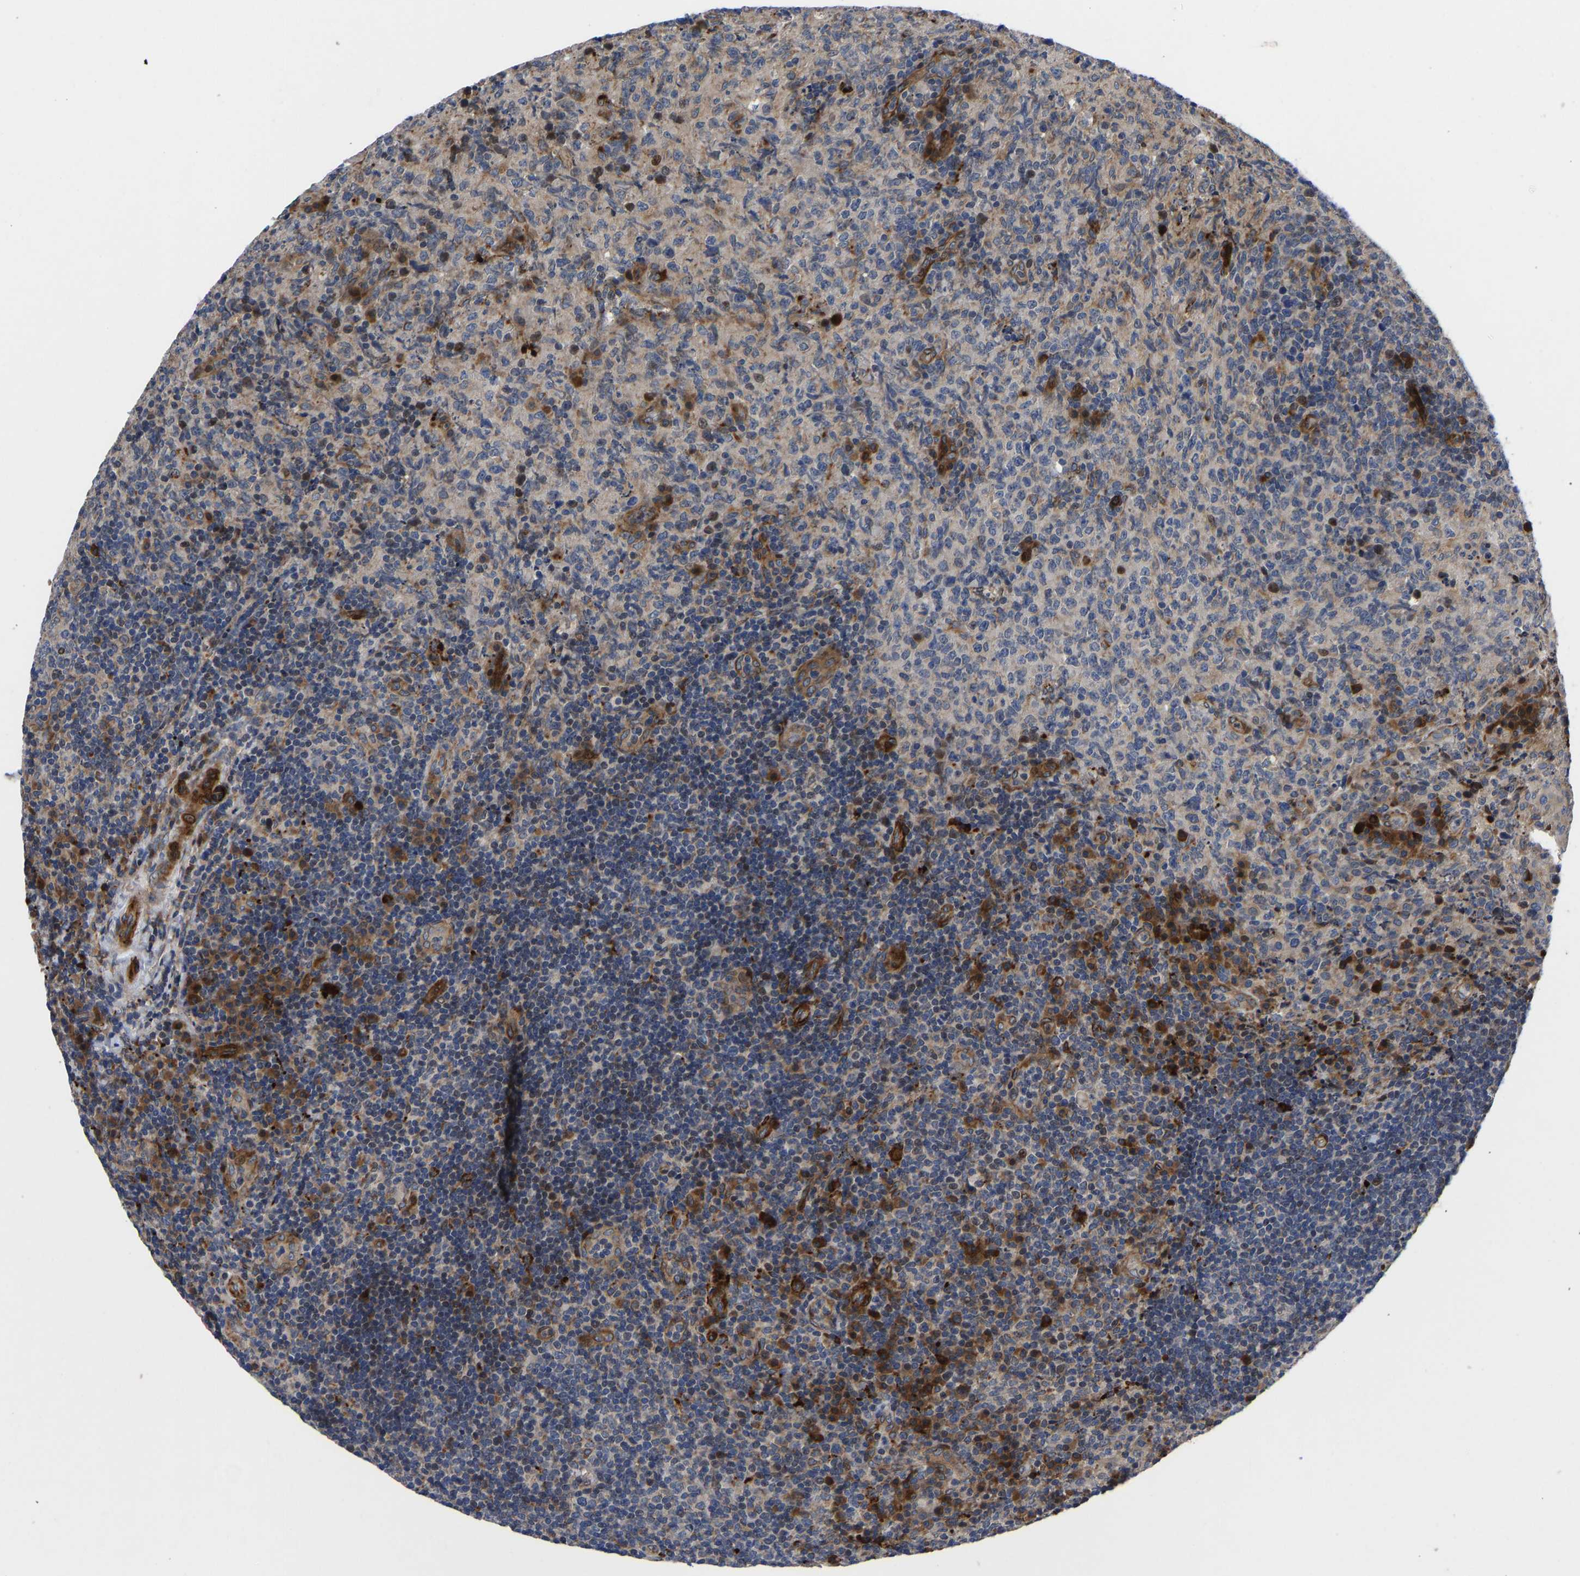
{"staining": {"intensity": "weak", "quantity": "25%-75%", "location": "cytoplasmic/membranous"}, "tissue": "lymphoma", "cell_type": "Tumor cells", "image_type": "cancer", "snomed": [{"axis": "morphology", "description": "Malignant lymphoma, non-Hodgkin's type, High grade"}, {"axis": "topography", "description": "Tonsil"}], "caption": "Immunohistochemical staining of high-grade malignant lymphoma, non-Hodgkin's type demonstrates low levels of weak cytoplasmic/membranous staining in approximately 25%-75% of tumor cells.", "gene": "TMEM38B", "patient": {"sex": "female", "age": 36}}